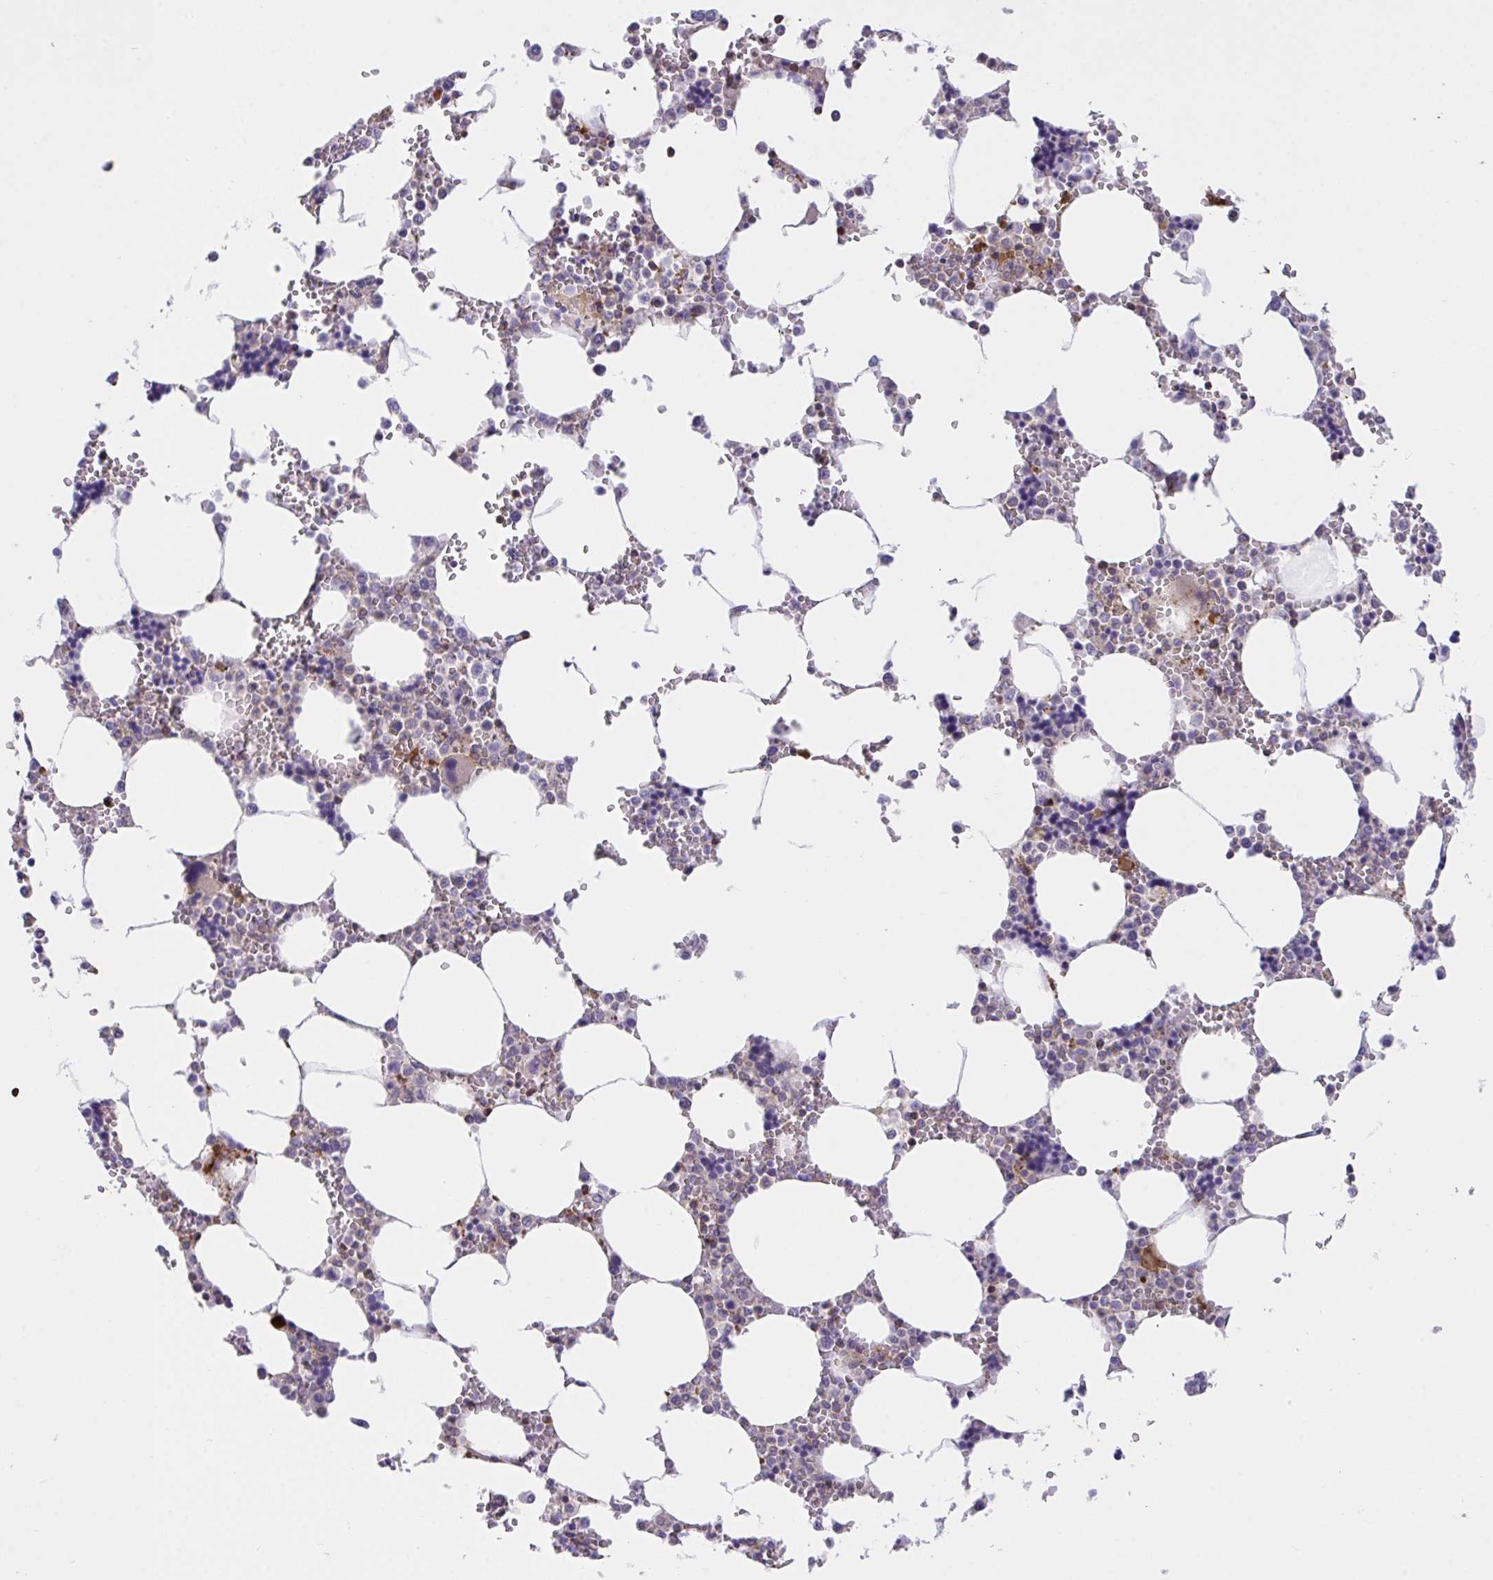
{"staining": {"intensity": "strong", "quantity": "<25%", "location": "cytoplasmic/membranous"}, "tissue": "bone marrow", "cell_type": "Hematopoietic cells", "image_type": "normal", "snomed": [{"axis": "morphology", "description": "Normal tissue, NOS"}, {"axis": "topography", "description": "Bone marrow"}], "caption": "Immunohistochemical staining of normal human bone marrow displays medium levels of strong cytoplasmic/membranous positivity in approximately <25% of hematopoietic cells. (DAB (3,3'-diaminobenzidine) = brown stain, brightfield microscopy at high magnification).", "gene": "PPIH", "patient": {"sex": "male", "age": 64}}